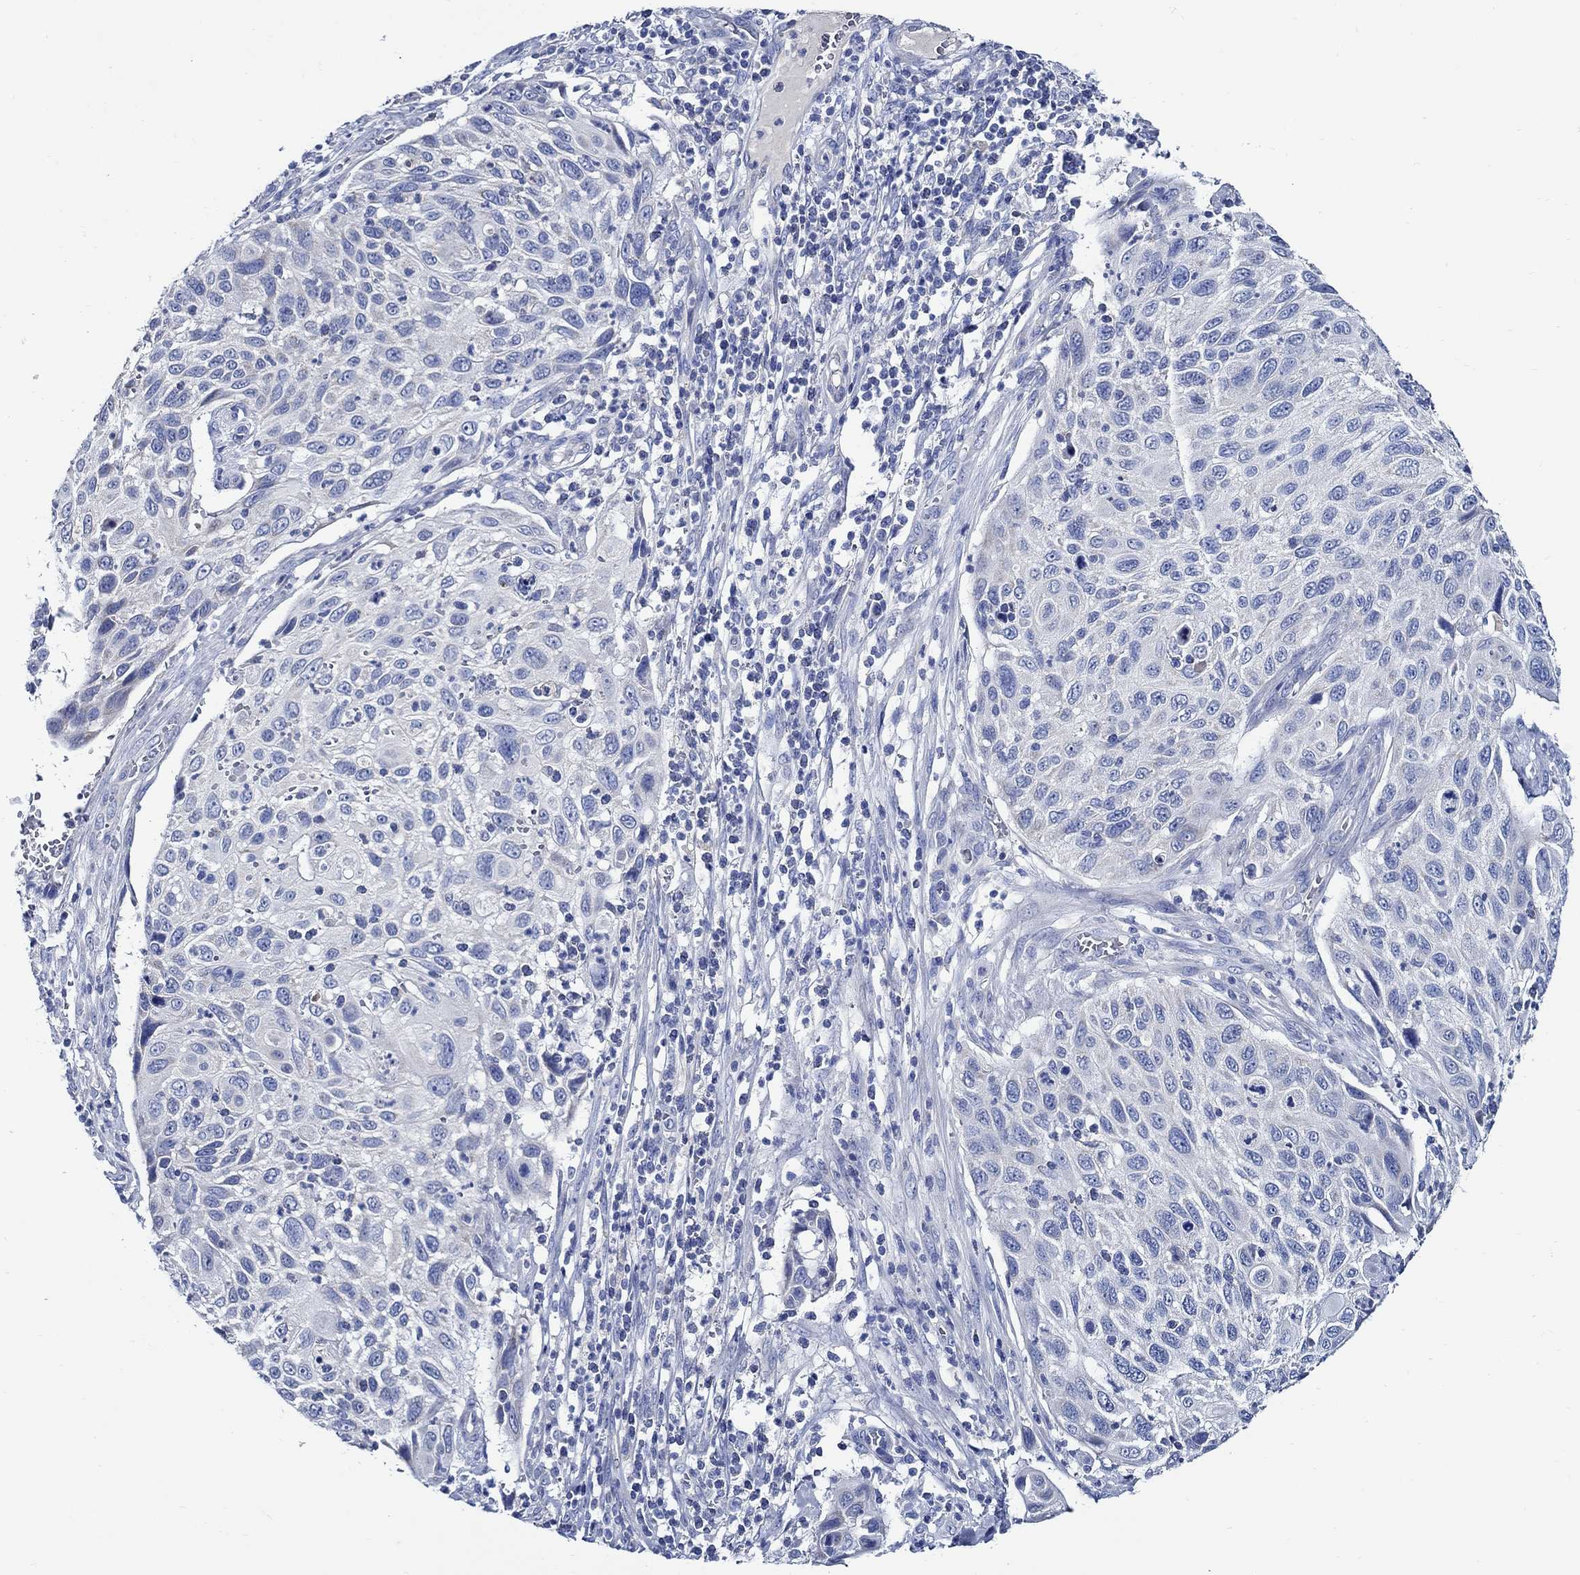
{"staining": {"intensity": "negative", "quantity": "none", "location": "none"}, "tissue": "cervical cancer", "cell_type": "Tumor cells", "image_type": "cancer", "snomed": [{"axis": "morphology", "description": "Squamous cell carcinoma, NOS"}, {"axis": "topography", "description": "Cervix"}], "caption": "Tumor cells show no significant staining in cervical squamous cell carcinoma.", "gene": "SKOR1", "patient": {"sex": "female", "age": 70}}